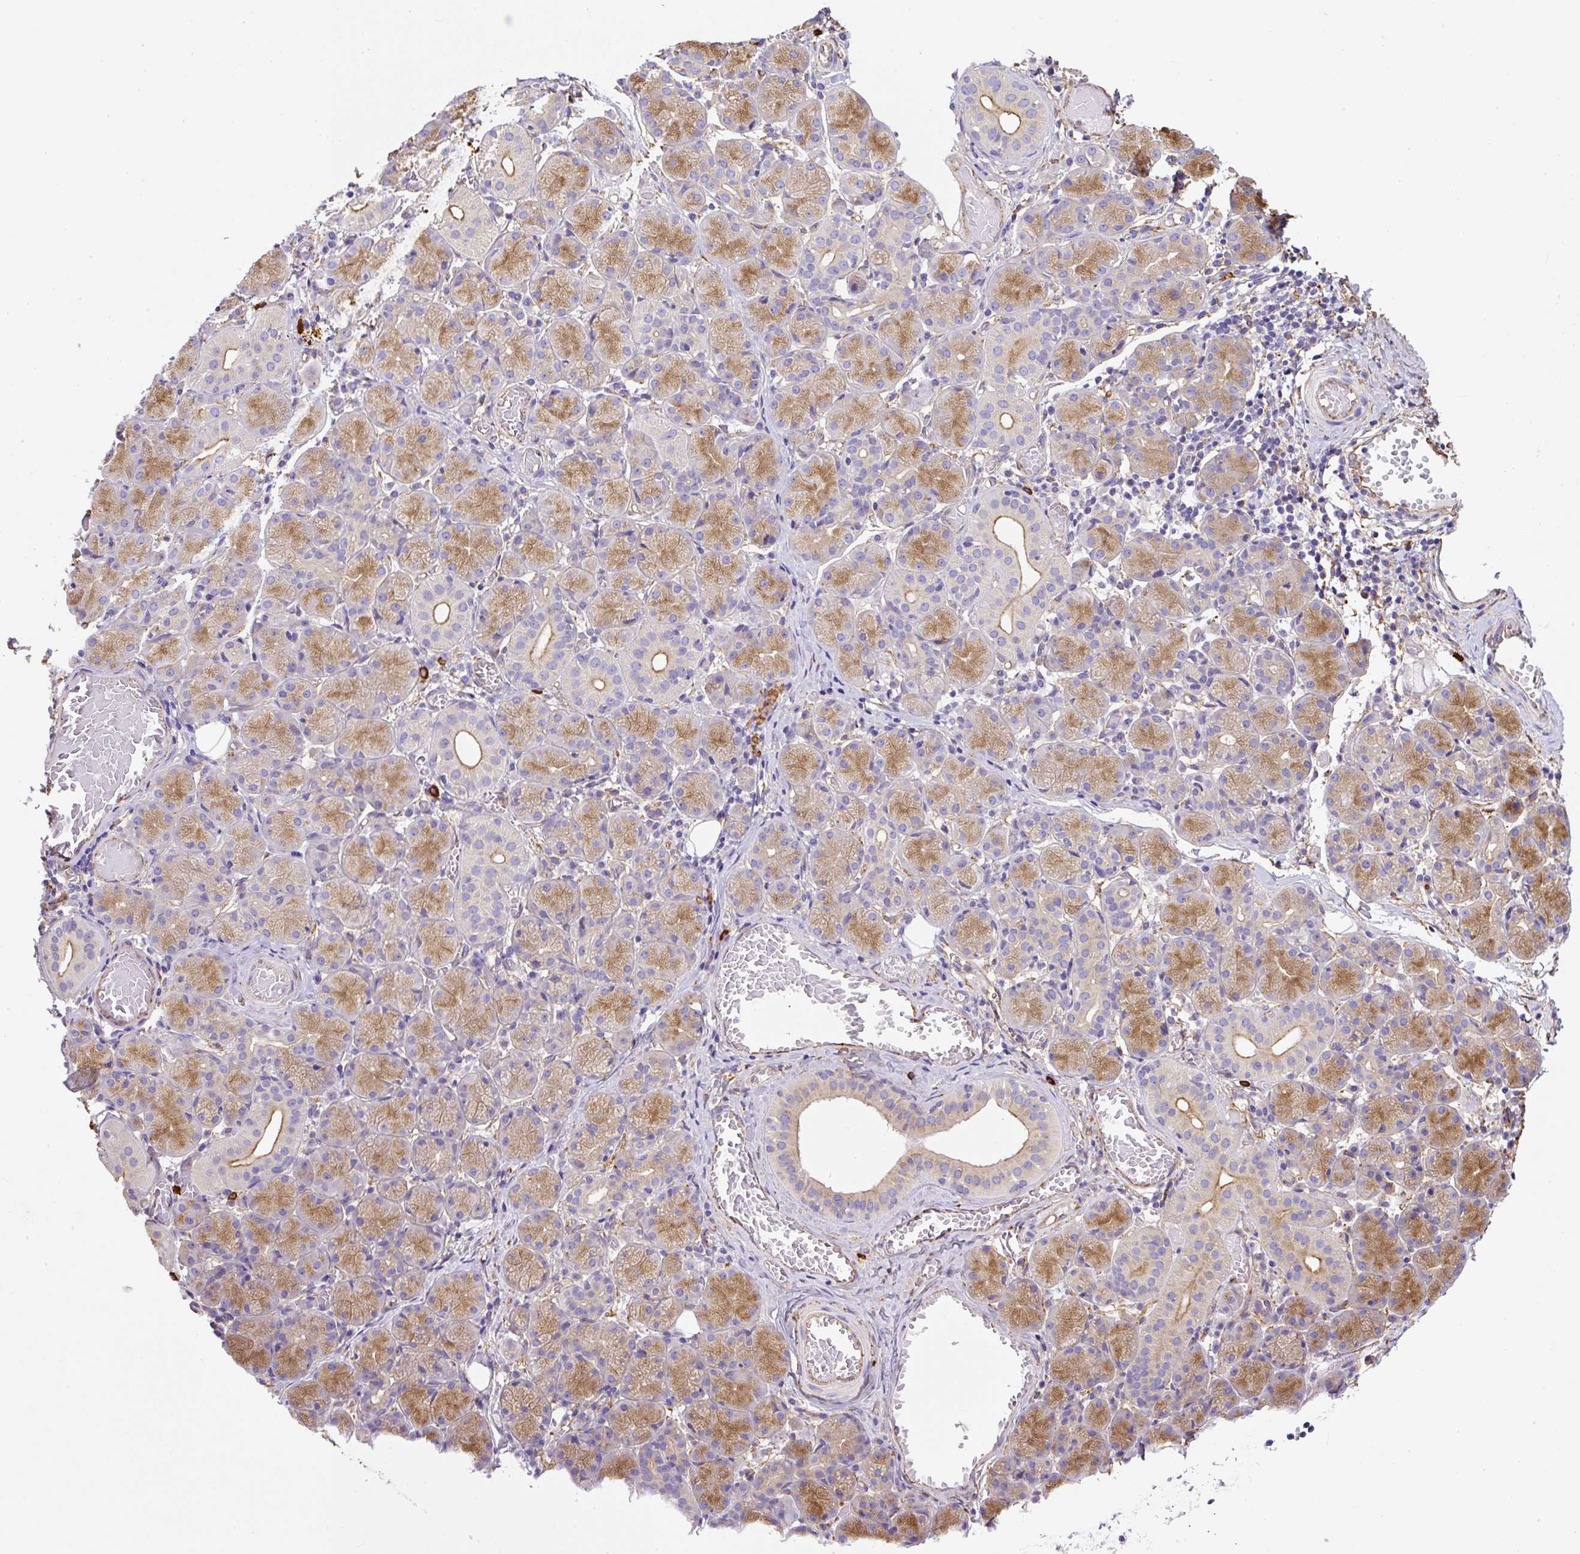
{"staining": {"intensity": "moderate", "quantity": "25%-75%", "location": "cytoplasmic/membranous"}, "tissue": "salivary gland", "cell_type": "Glandular cells", "image_type": "normal", "snomed": [{"axis": "morphology", "description": "Normal tissue, NOS"}, {"axis": "topography", "description": "Salivary gland"}], "caption": "Immunohistochemical staining of normal salivary gland displays moderate cytoplasmic/membranous protein positivity in about 25%-75% of glandular cells.", "gene": "MAGEB5", "patient": {"sex": "female", "age": 24}}